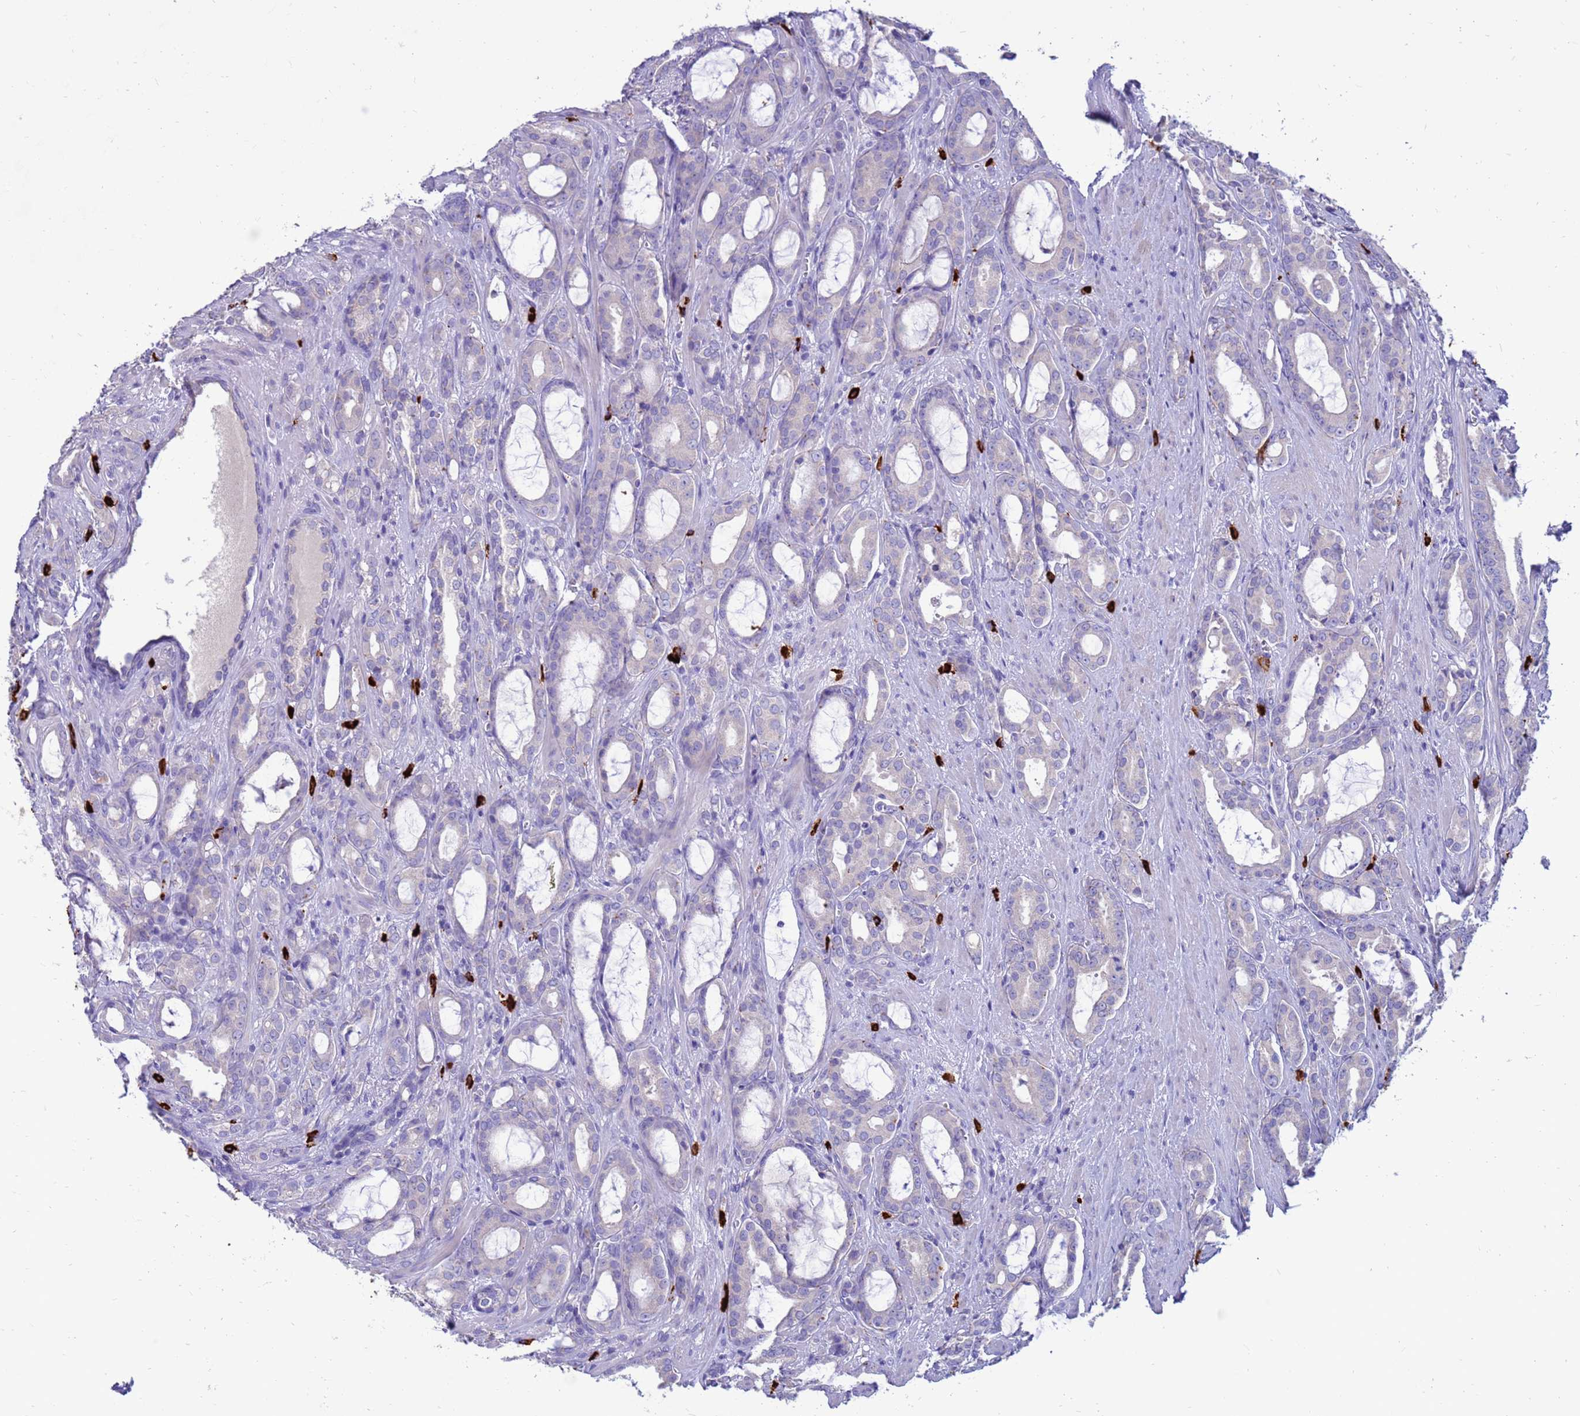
{"staining": {"intensity": "negative", "quantity": "none", "location": "none"}, "tissue": "prostate cancer", "cell_type": "Tumor cells", "image_type": "cancer", "snomed": [{"axis": "morphology", "description": "Adenocarcinoma, High grade"}, {"axis": "topography", "description": "Prostate"}], "caption": "A photomicrograph of human prostate cancer is negative for staining in tumor cells.", "gene": "PDE10A", "patient": {"sex": "male", "age": 72}}